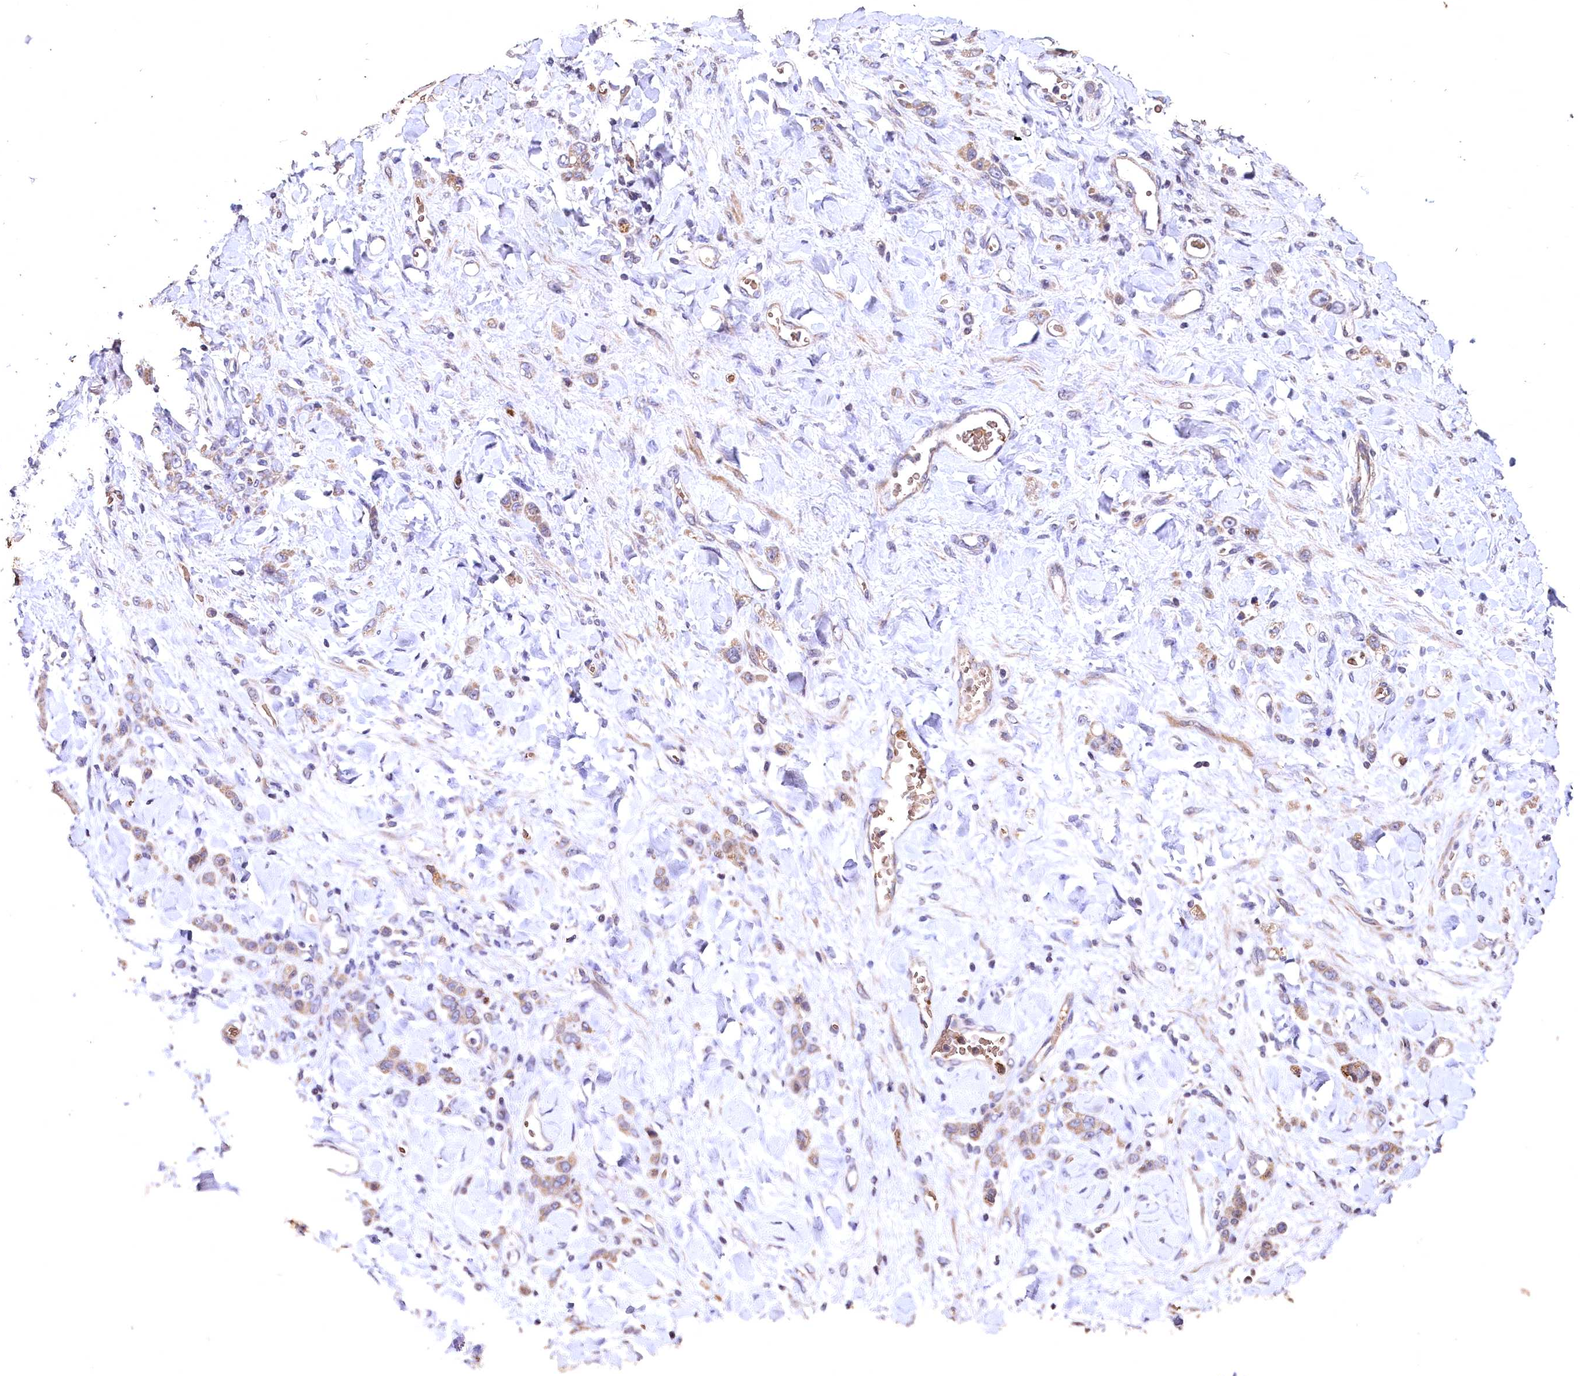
{"staining": {"intensity": "weak", "quantity": "25%-75%", "location": "cytoplasmic/membranous"}, "tissue": "stomach cancer", "cell_type": "Tumor cells", "image_type": "cancer", "snomed": [{"axis": "morphology", "description": "Normal tissue, NOS"}, {"axis": "morphology", "description": "Adenocarcinoma, NOS"}, {"axis": "topography", "description": "Stomach"}], "caption": "This is an image of immunohistochemistry staining of stomach cancer (adenocarcinoma), which shows weak expression in the cytoplasmic/membranous of tumor cells.", "gene": "SPTA1", "patient": {"sex": "male", "age": 82}}